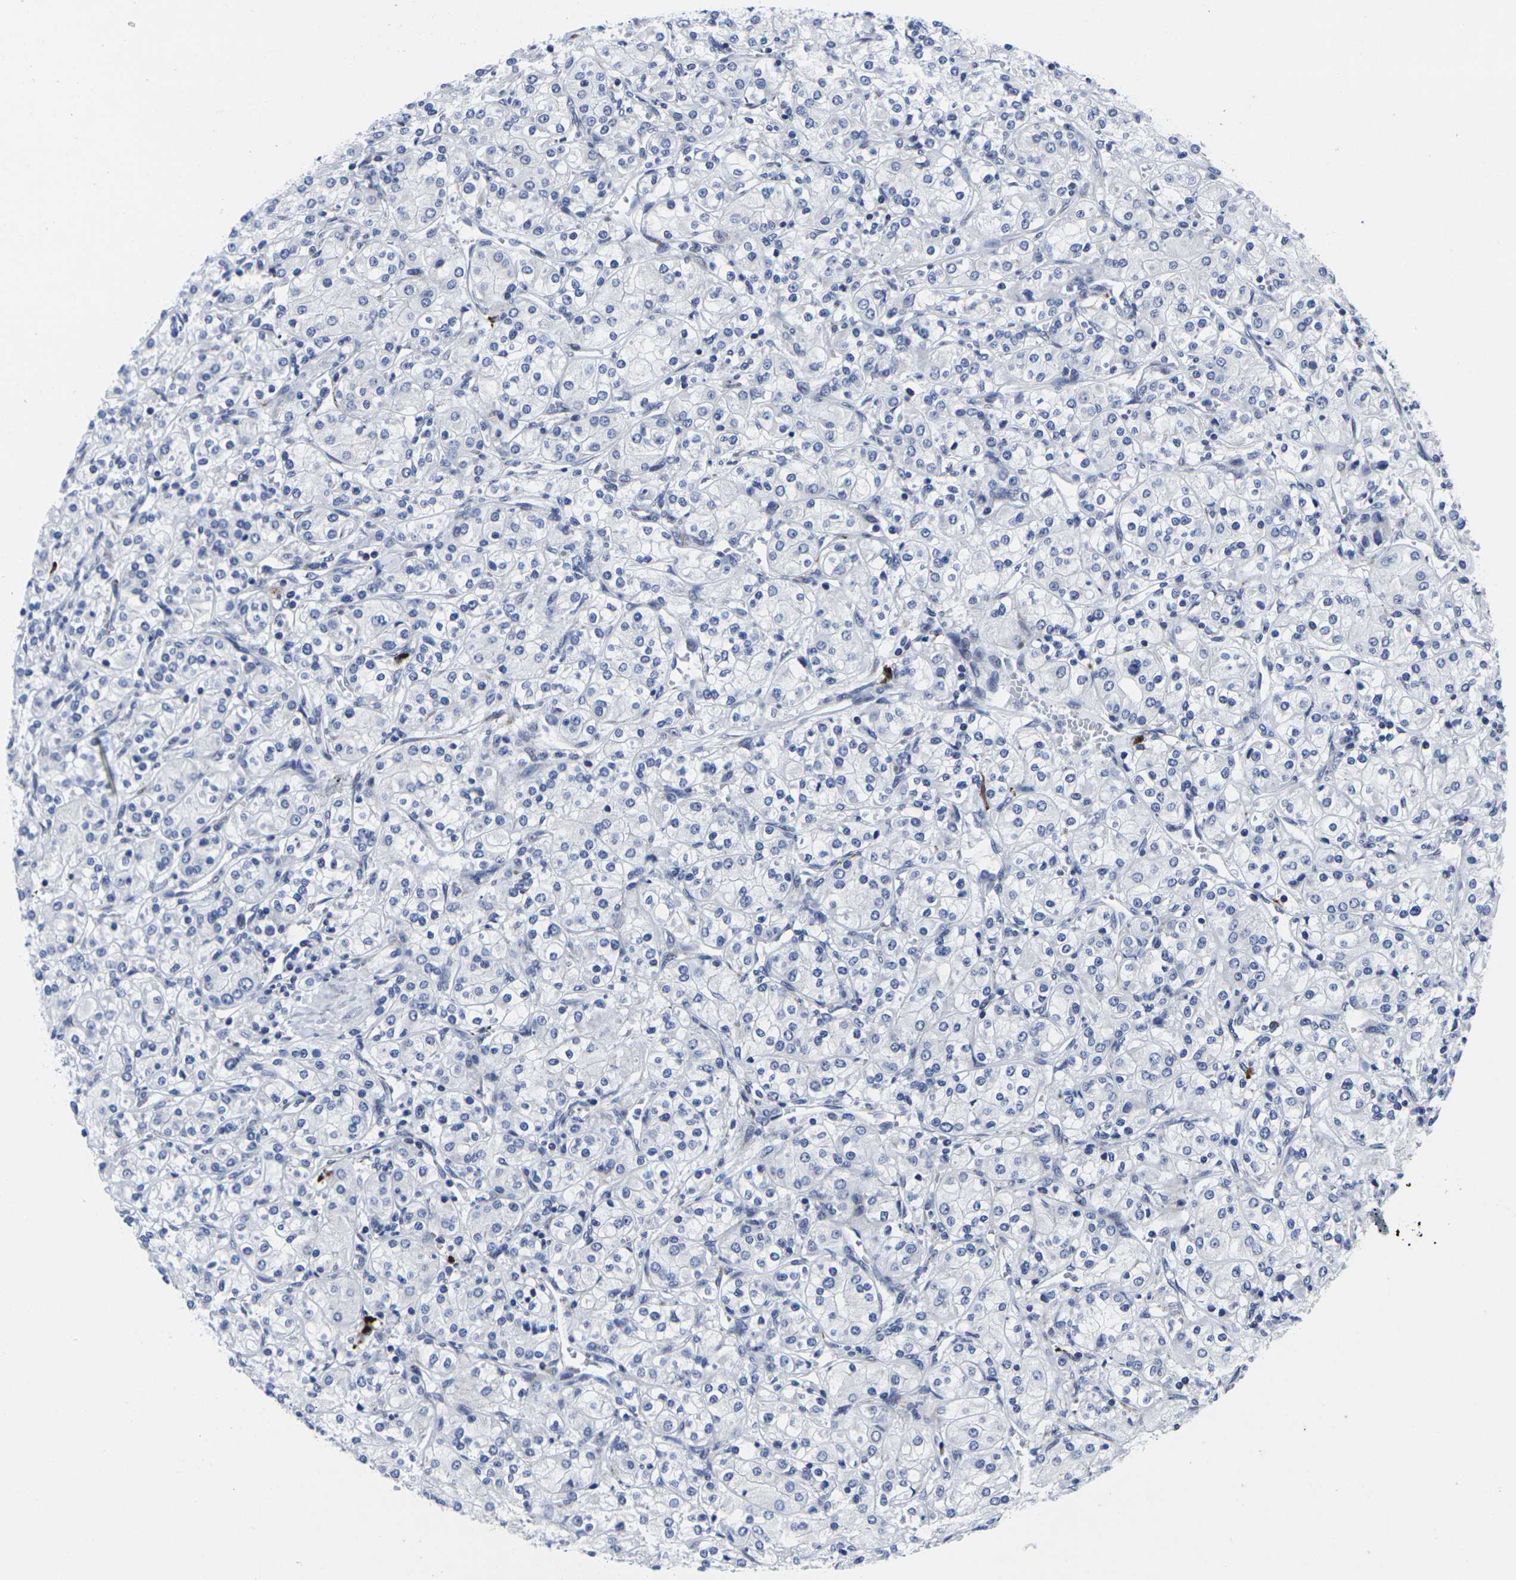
{"staining": {"intensity": "negative", "quantity": "none", "location": "none"}, "tissue": "renal cancer", "cell_type": "Tumor cells", "image_type": "cancer", "snomed": [{"axis": "morphology", "description": "Adenocarcinoma, NOS"}, {"axis": "topography", "description": "Kidney"}], "caption": "The photomicrograph shows no staining of tumor cells in renal adenocarcinoma.", "gene": "RPN1", "patient": {"sex": "male", "age": 77}}